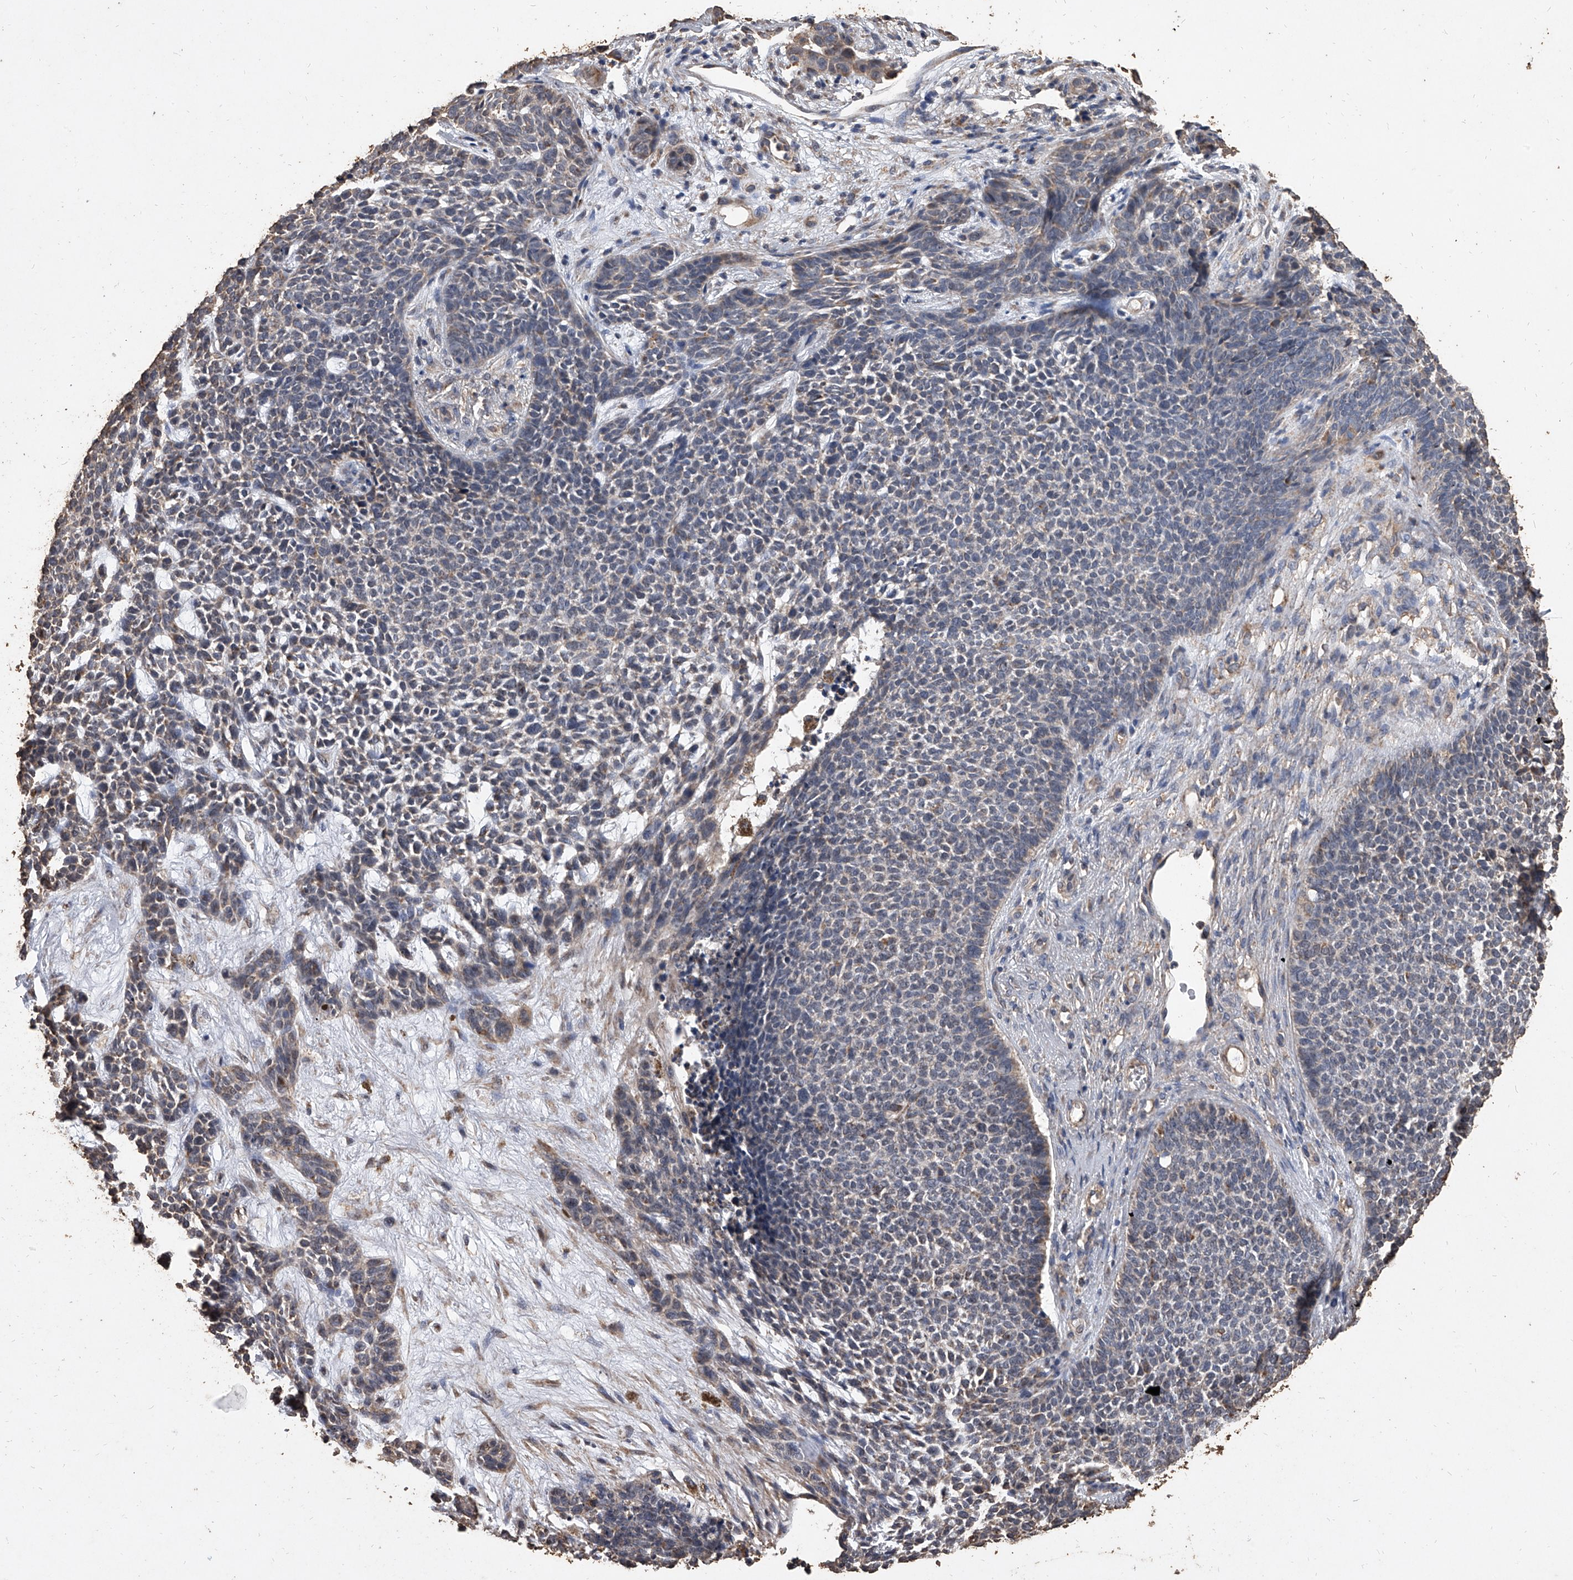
{"staining": {"intensity": "moderate", "quantity": "<25%", "location": "cytoplasmic/membranous"}, "tissue": "skin cancer", "cell_type": "Tumor cells", "image_type": "cancer", "snomed": [{"axis": "morphology", "description": "Basal cell carcinoma"}, {"axis": "topography", "description": "Skin"}], "caption": "The photomicrograph displays immunohistochemical staining of skin cancer (basal cell carcinoma). There is moderate cytoplasmic/membranous positivity is appreciated in about <25% of tumor cells.", "gene": "MRPL28", "patient": {"sex": "female", "age": 84}}